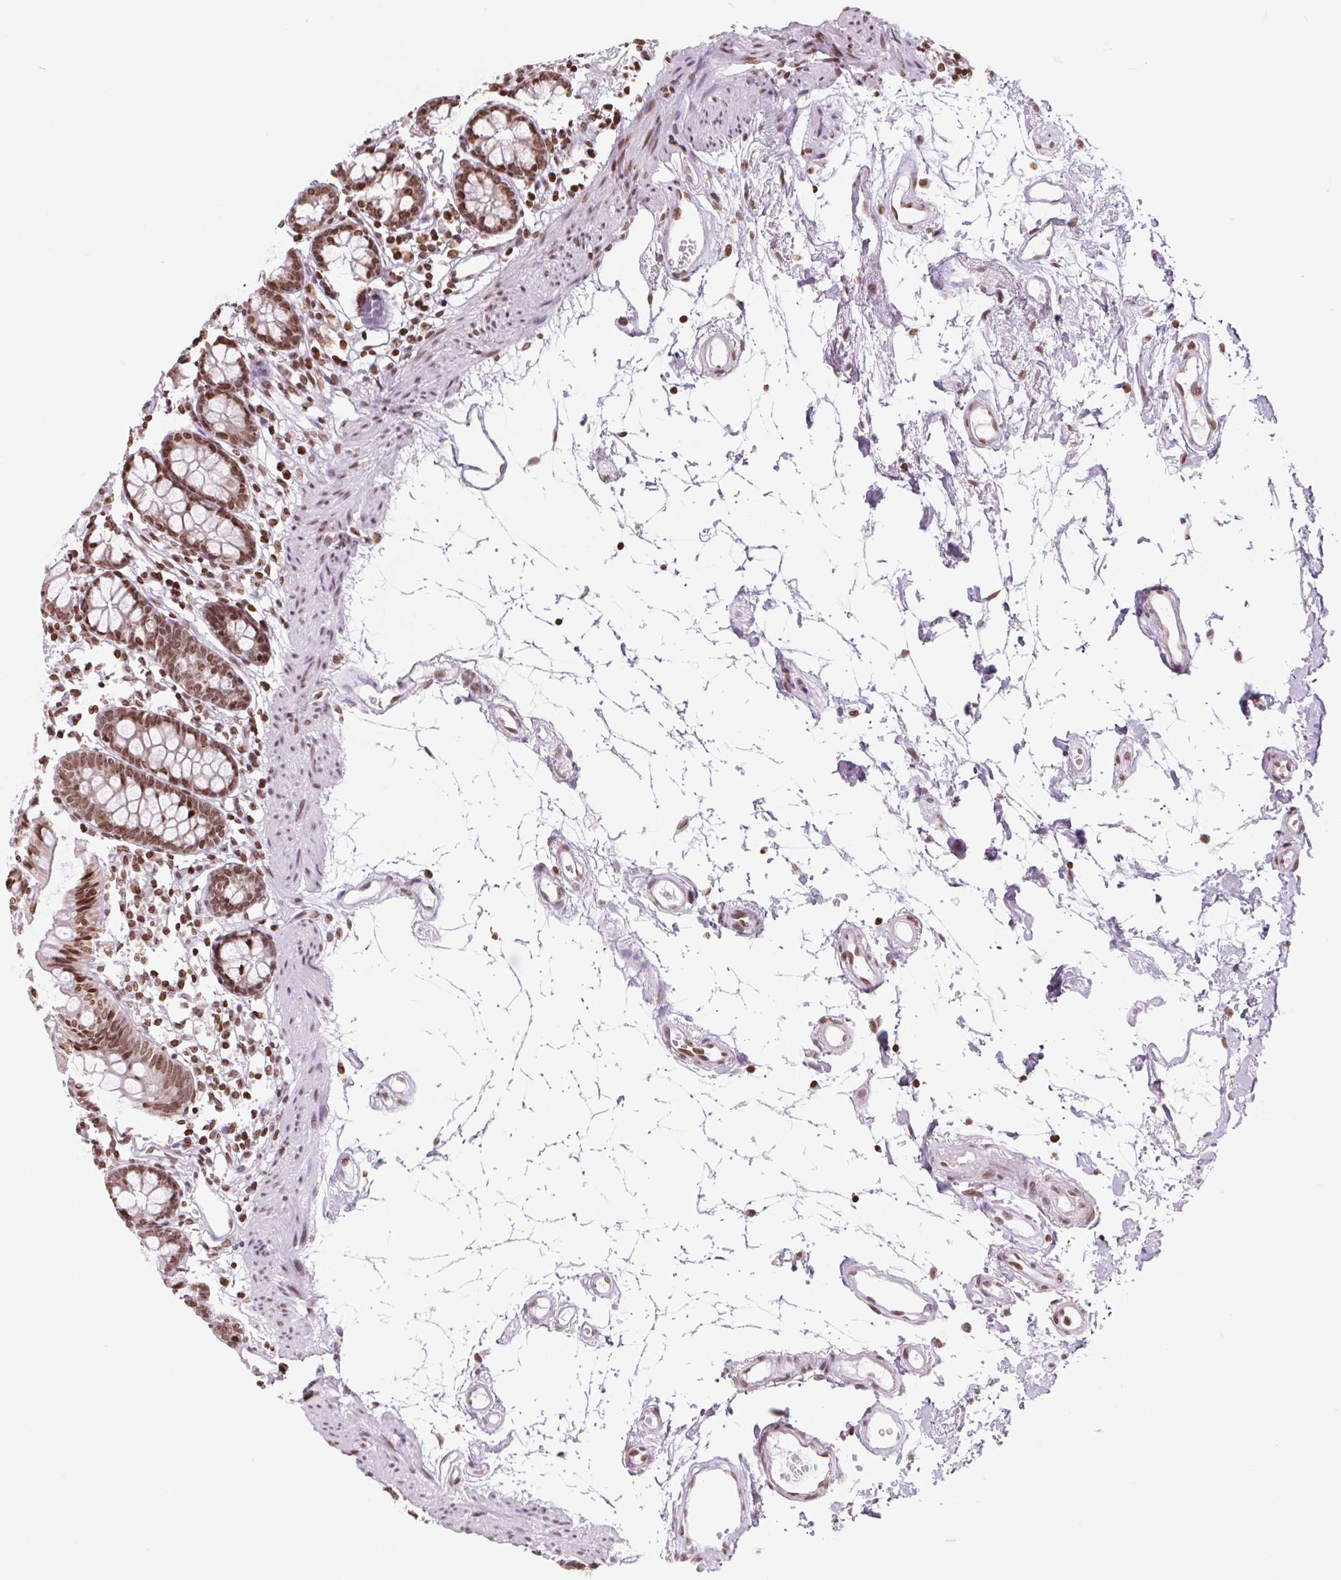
{"staining": {"intensity": "moderate", "quantity": "25%-75%", "location": "nuclear"}, "tissue": "colon", "cell_type": "Endothelial cells", "image_type": "normal", "snomed": [{"axis": "morphology", "description": "Normal tissue, NOS"}, {"axis": "topography", "description": "Colon"}], "caption": "Immunohistochemical staining of benign human colon shows 25%-75% levels of moderate nuclear protein expression in approximately 25%-75% of endothelial cells.", "gene": "SMIM12", "patient": {"sex": "female", "age": 84}}